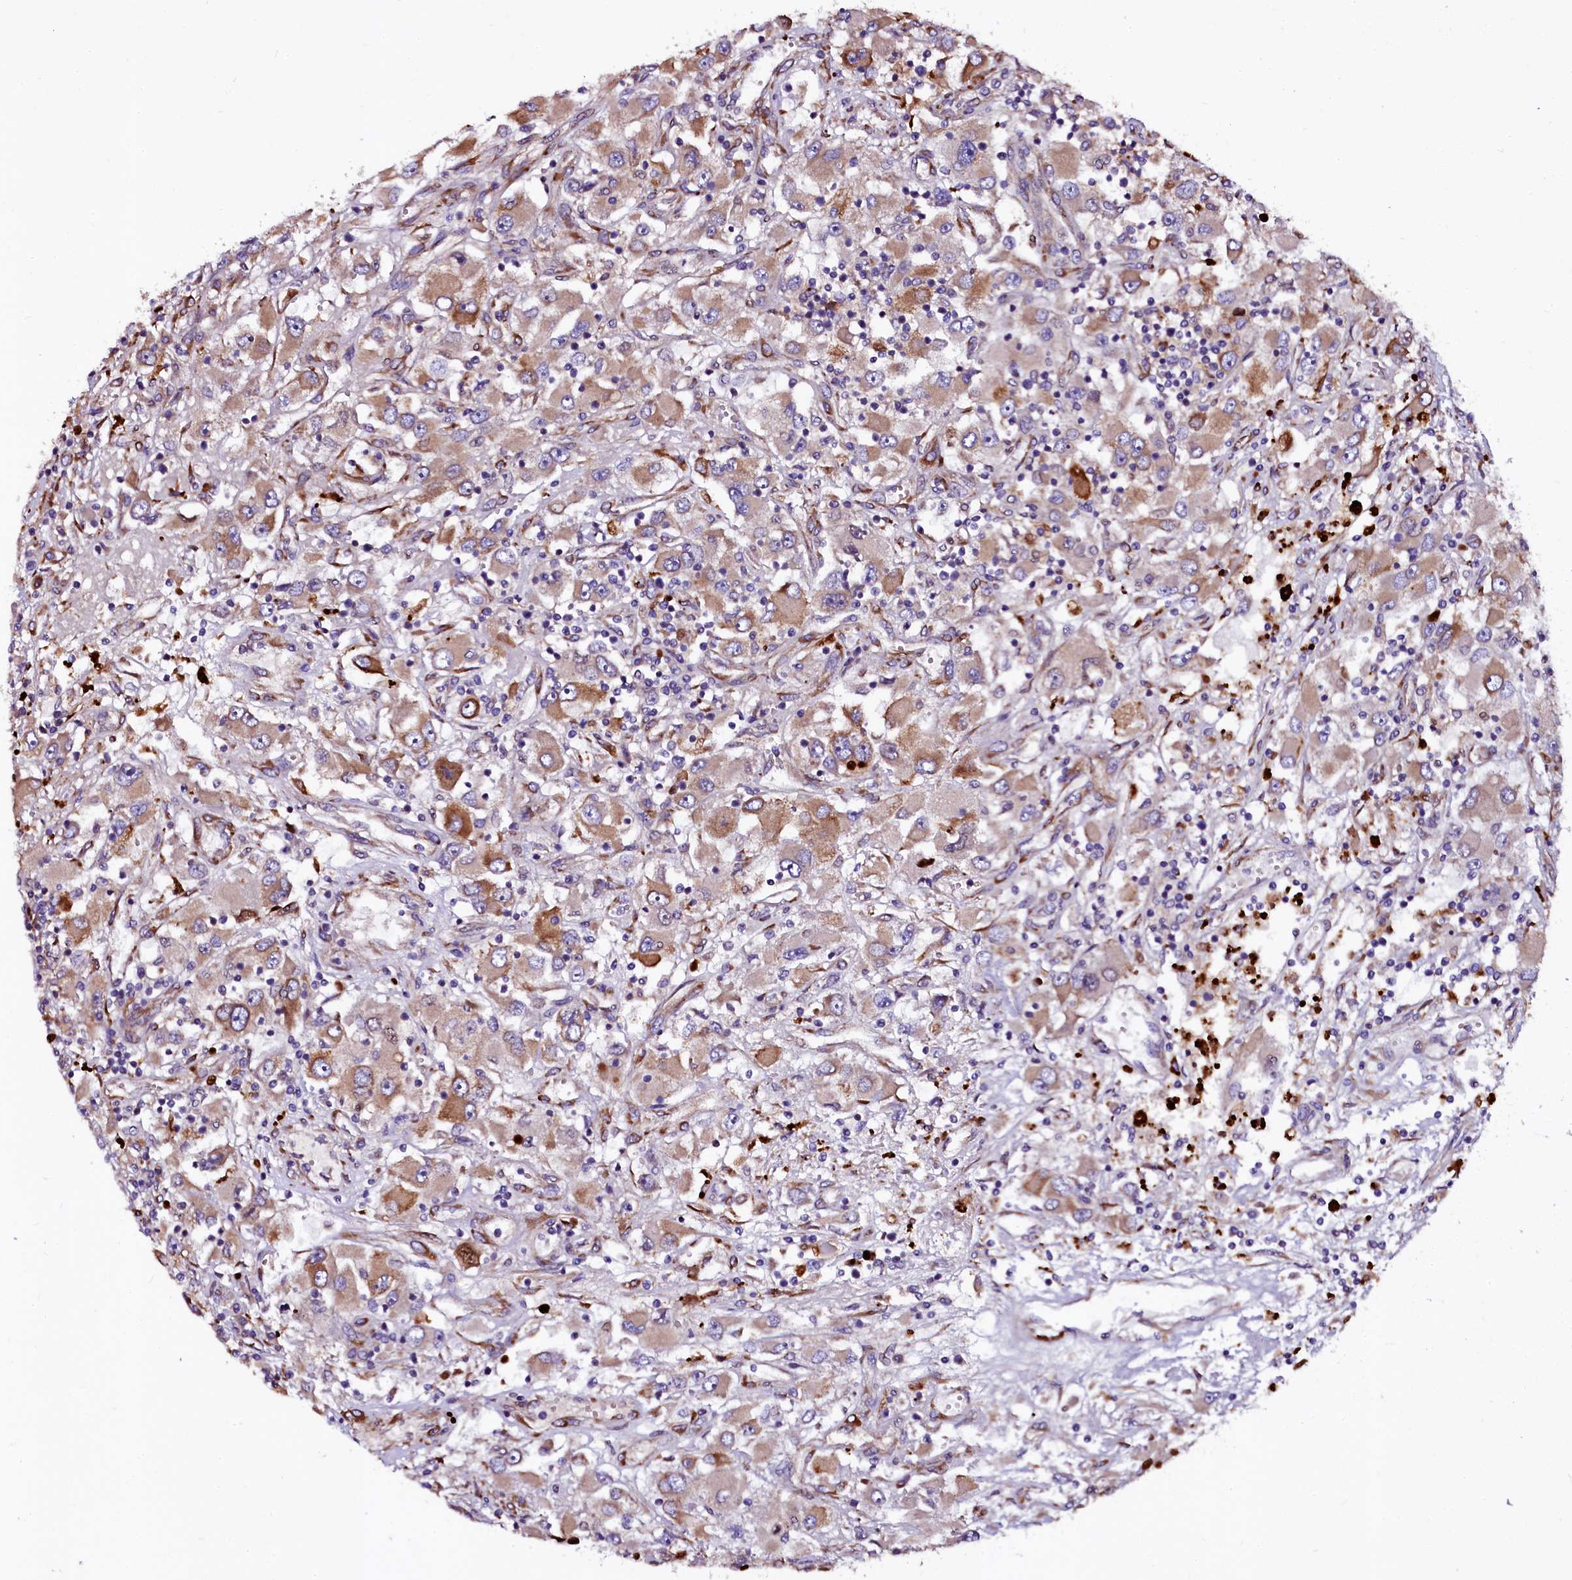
{"staining": {"intensity": "moderate", "quantity": "25%-75%", "location": "cytoplasmic/membranous"}, "tissue": "renal cancer", "cell_type": "Tumor cells", "image_type": "cancer", "snomed": [{"axis": "morphology", "description": "Adenocarcinoma, NOS"}, {"axis": "topography", "description": "Kidney"}], "caption": "Immunohistochemical staining of renal adenocarcinoma displays moderate cytoplasmic/membranous protein positivity in approximately 25%-75% of tumor cells. The protein of interest is shown in brown color, while the nuclei are stained blue.", "gene": "N4BP1", "patient": {"sex": "female", "age": 52}}